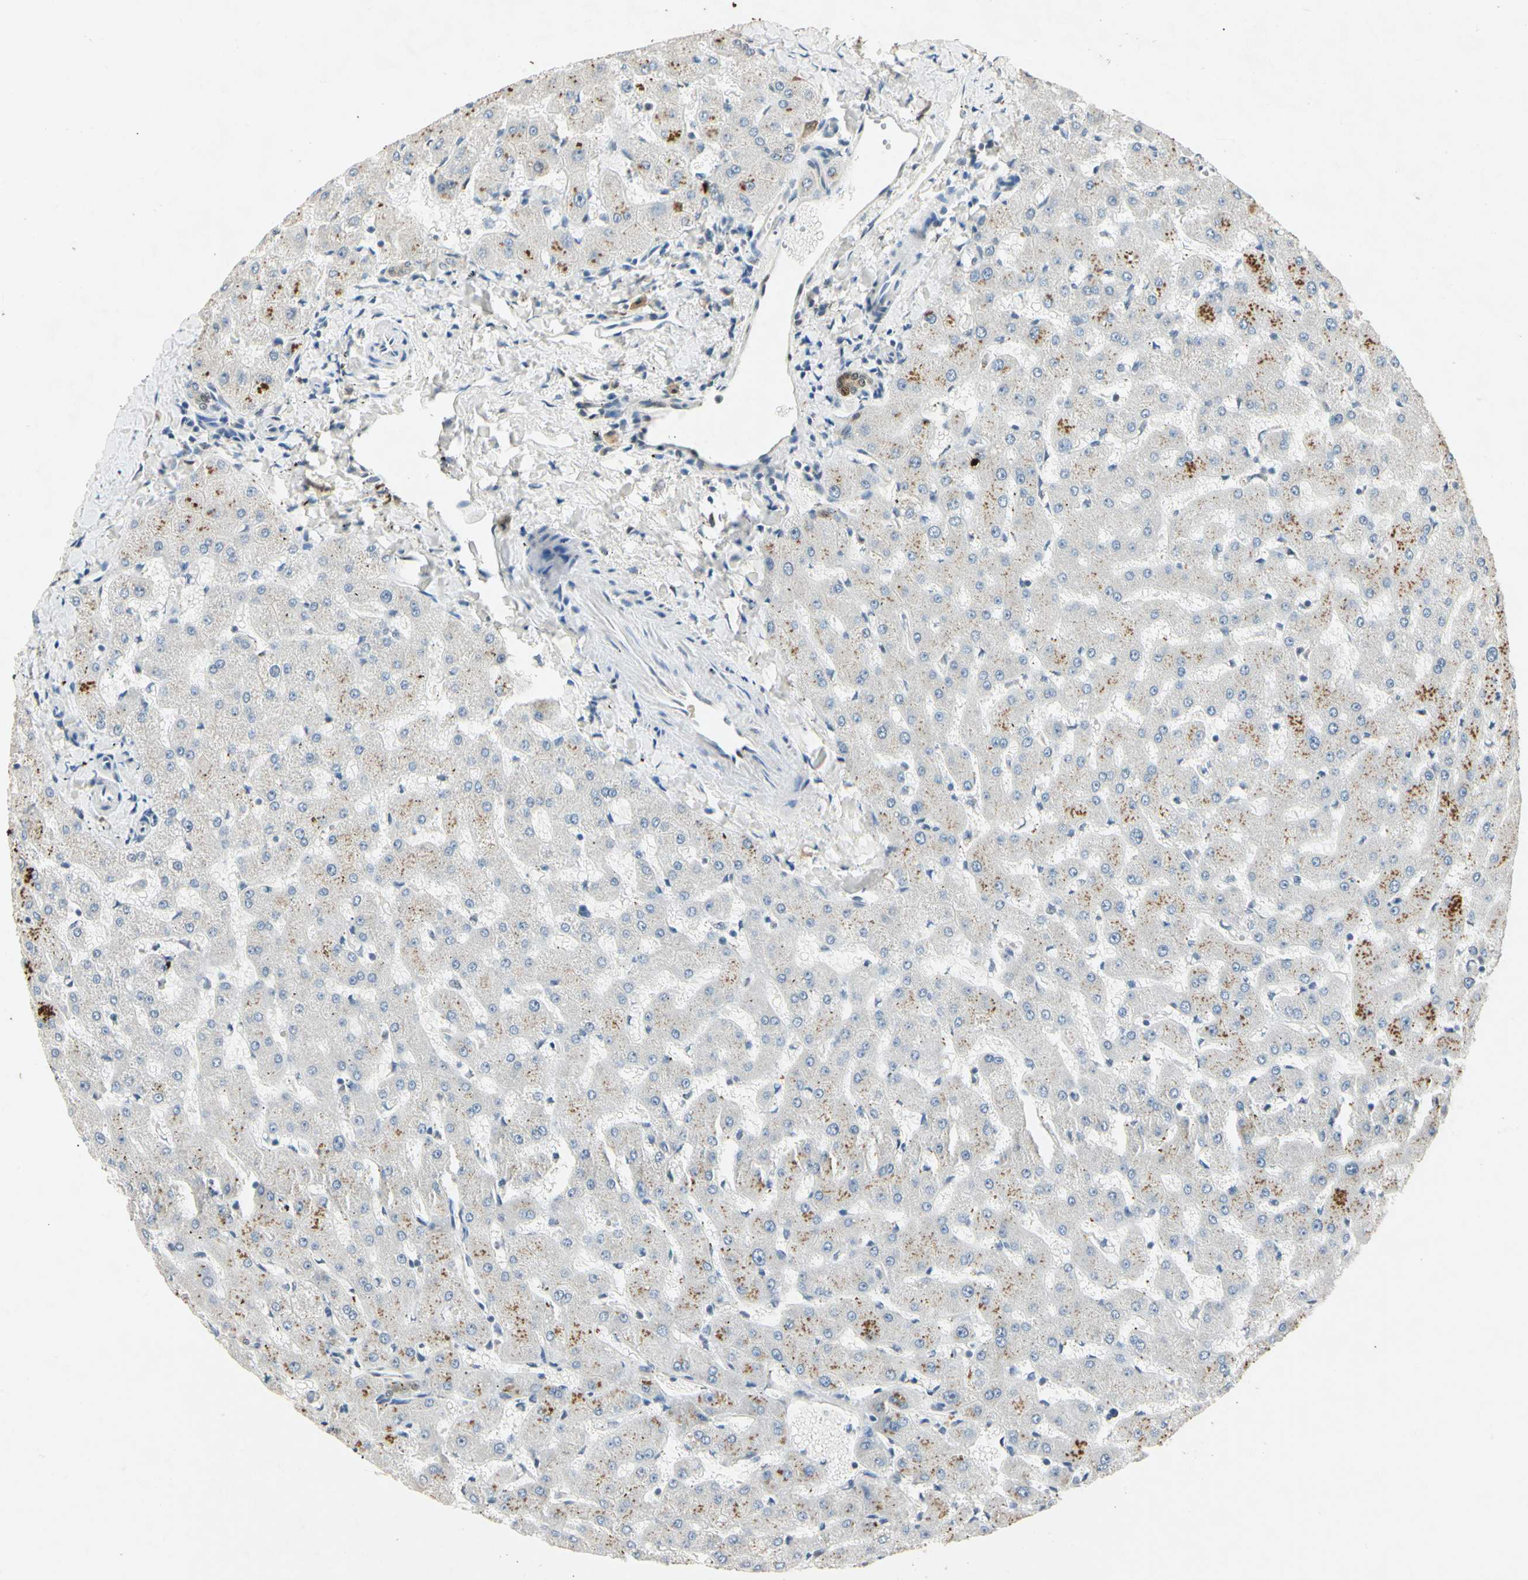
{"staining": {"intensity": "moderate", "quantity": "25%-75%", "location": "cytoplasmic/membranous,nuclear"}, "tissue": "liver", "cell_type": "Cholangiocytes", "image_type": "normal", "snomed": [{"axis": "morphology", "description": "Normal tissue, NOS"}, {"axis": "topography", "description": "Liver"}], "caption": "DAB (3,3'-diaminobenzidine) immunohistochemical staining of unremarkable human liver exhibits moderate cytoplasmic/membranous,nuclear protein positivity in approximately 25%-75% of cholangiocytes. The protein of interest is shown in brown color, while the nuclei are stained blue.", "gene": "HSPA1B", "patient": {"sex": "female", "age": 63}}